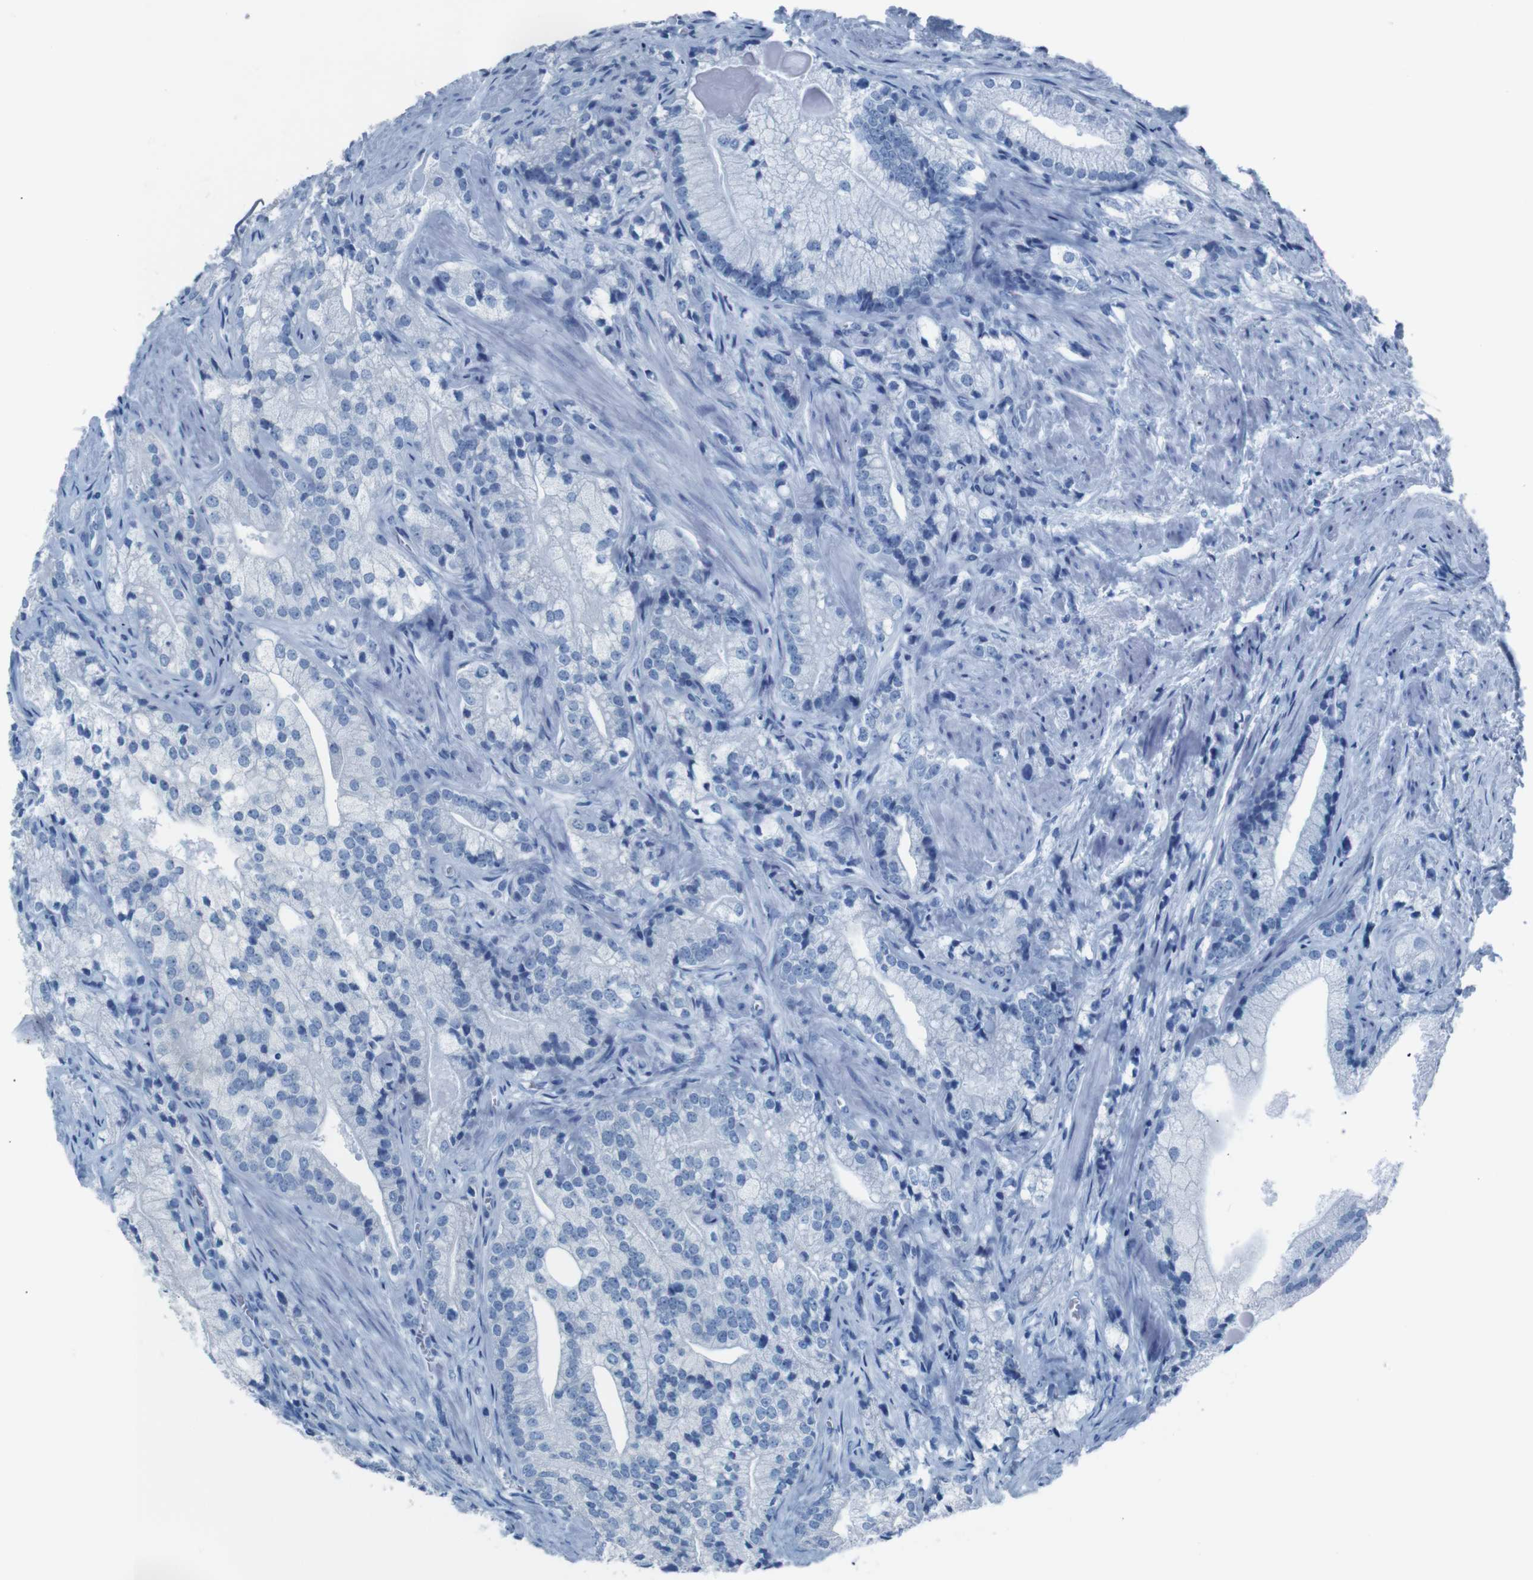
{"staining": {"intensity": "negative", "quantity": "none", "location": "none"}, "tissue": "prostate cancer", "cell_type": "Tumor cells", "image_type": "cancer", "snomed": [{"axis": "morphology", "description": "Adenocarcinoma, Low grade"}, {"axis": "topography", "description": "Prostate"}], "caption": "DAB (3,3'-diaminobenzidine) immunohistochemical staining of human prostate cancer shows no significant staining in tumor cells.", "gene": "SIGMAR1", "patient": {"sex": "male", "age": 69}}